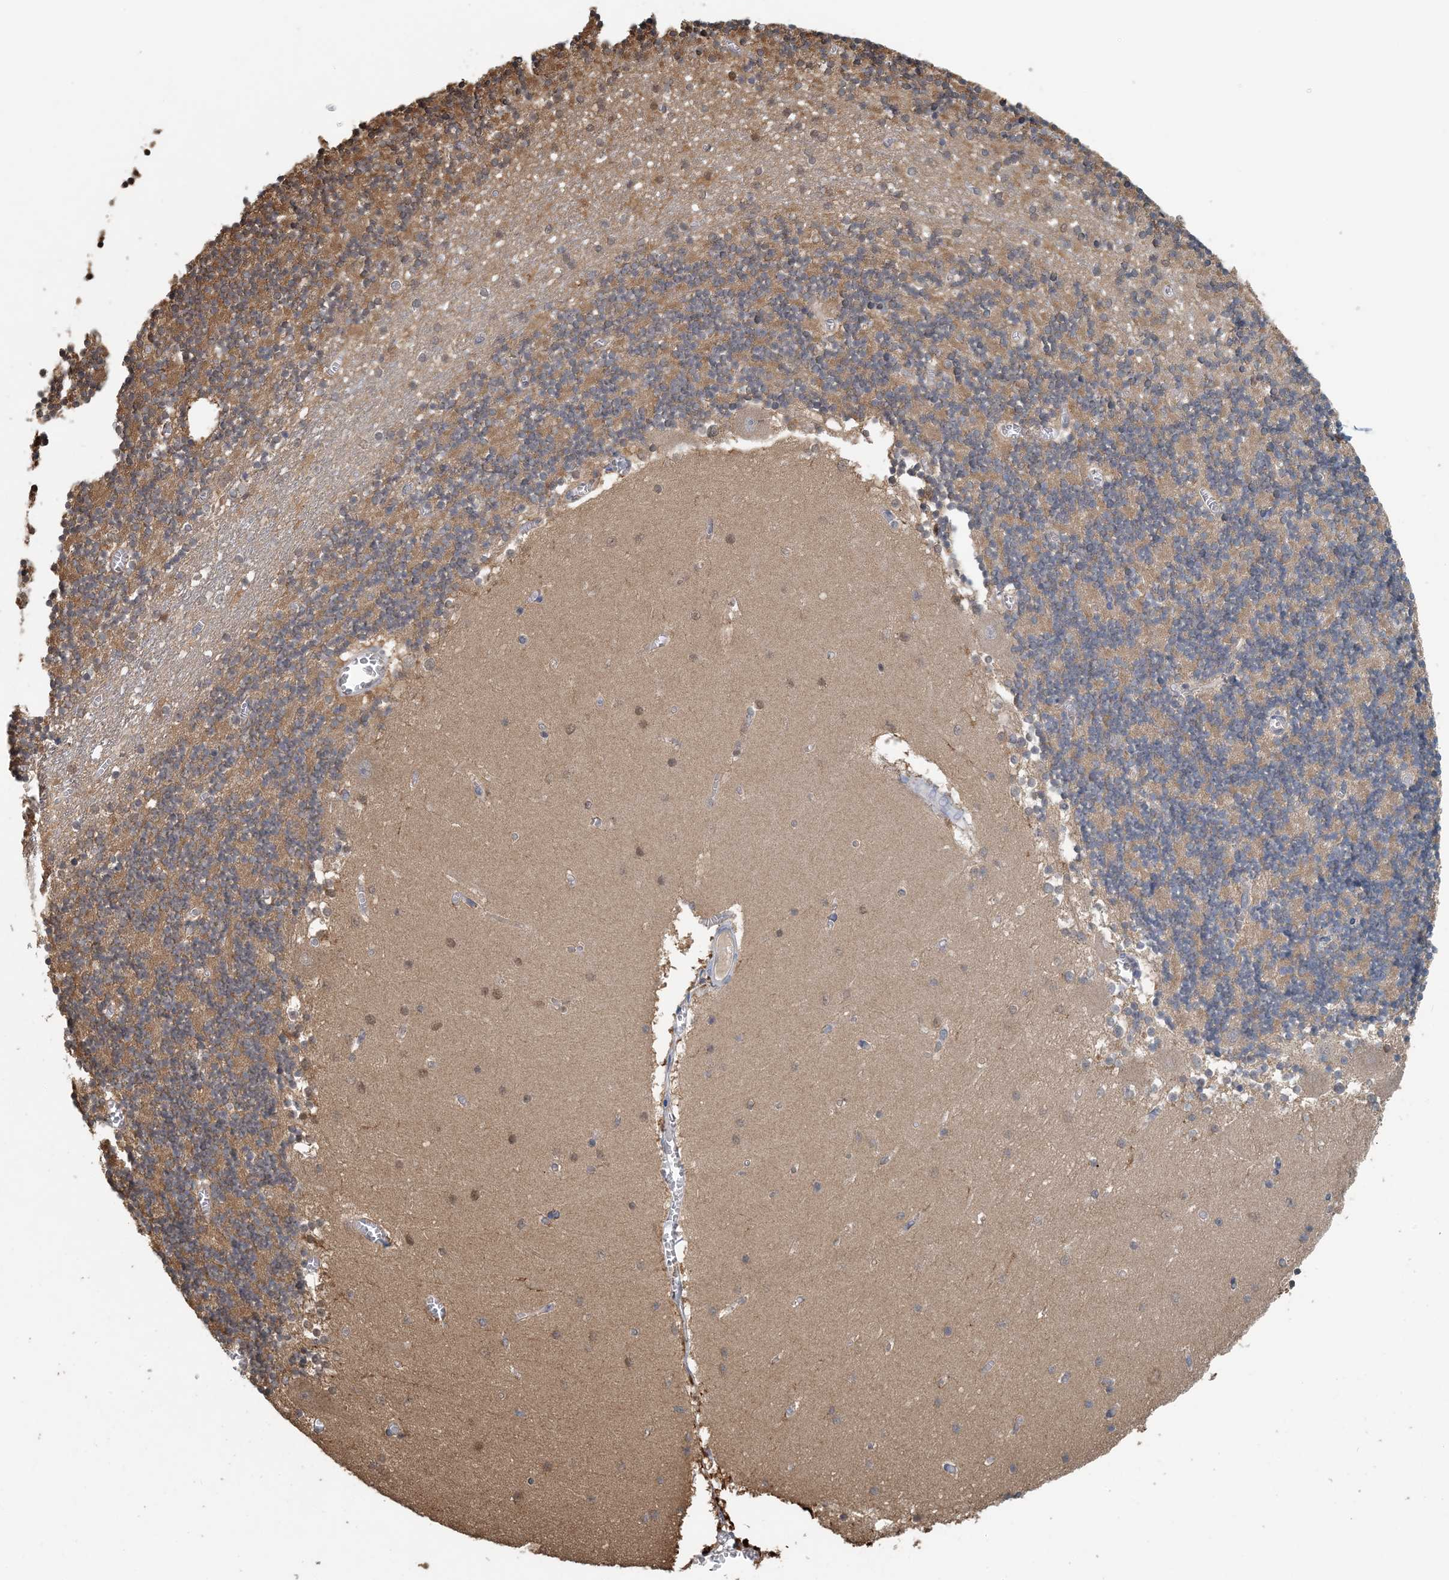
{"staining": {"intensity": "moderate", "quantity": "25%-75%", "location": "cytoplasmic/membranous,nuclear"}, "tissue": "cerebellum", "cell_type": "Cells in granular layer", "image_type": "normal", "snomed": [{"axis": "morphology", "description": "Normal tissue, NOS"}, {"axis": "topography", "description": "Cerebellum"}], "caption": "An IHC photomicrograph of normal tissue is shown. Protein staining in brown labels moderate cytoplasmic/membranous,nuclear positivity in cerebellum within cells in granular layer.", "gene": "HIKESHI", "patient": {"sex": "female", "age": 28}}